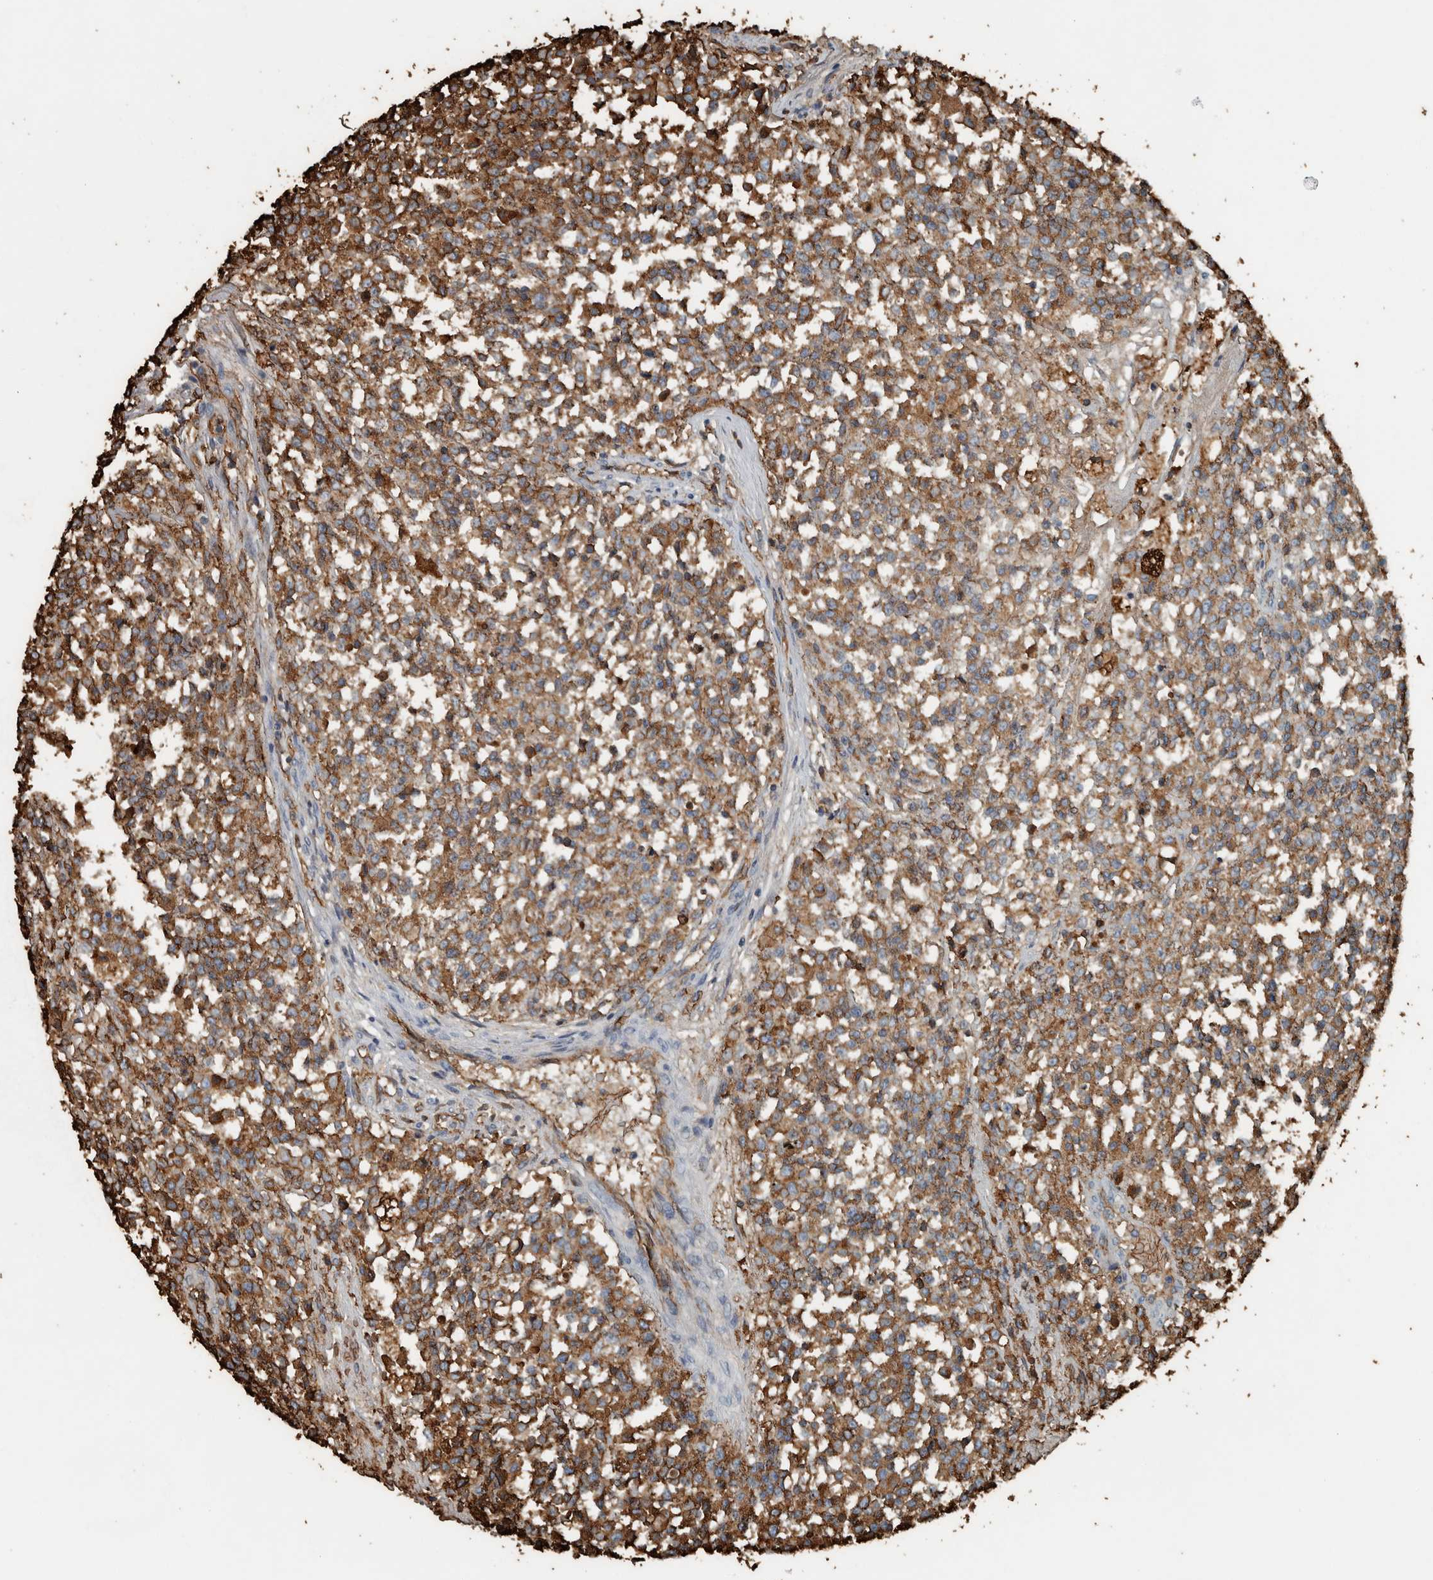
{"staining": {"intensity": "moderate", "quantity": ">75%", "location": "cytoplasmic/membranous"}, "tissue": "testis cancer", "cell_type": "Tumor cells", "image_type": "cancer", "snomed": [{"axis": "morphology", "description": "Seminoma, NOS"}, {"axis": "topography", "description": "Testis"}], "caption": "Testis cancer tissue shows moderate cytoplasmic/membranous expression in about >75% of tumor cells", "gene": "LBP", "patient": {"sex": "male", "age": 59}}